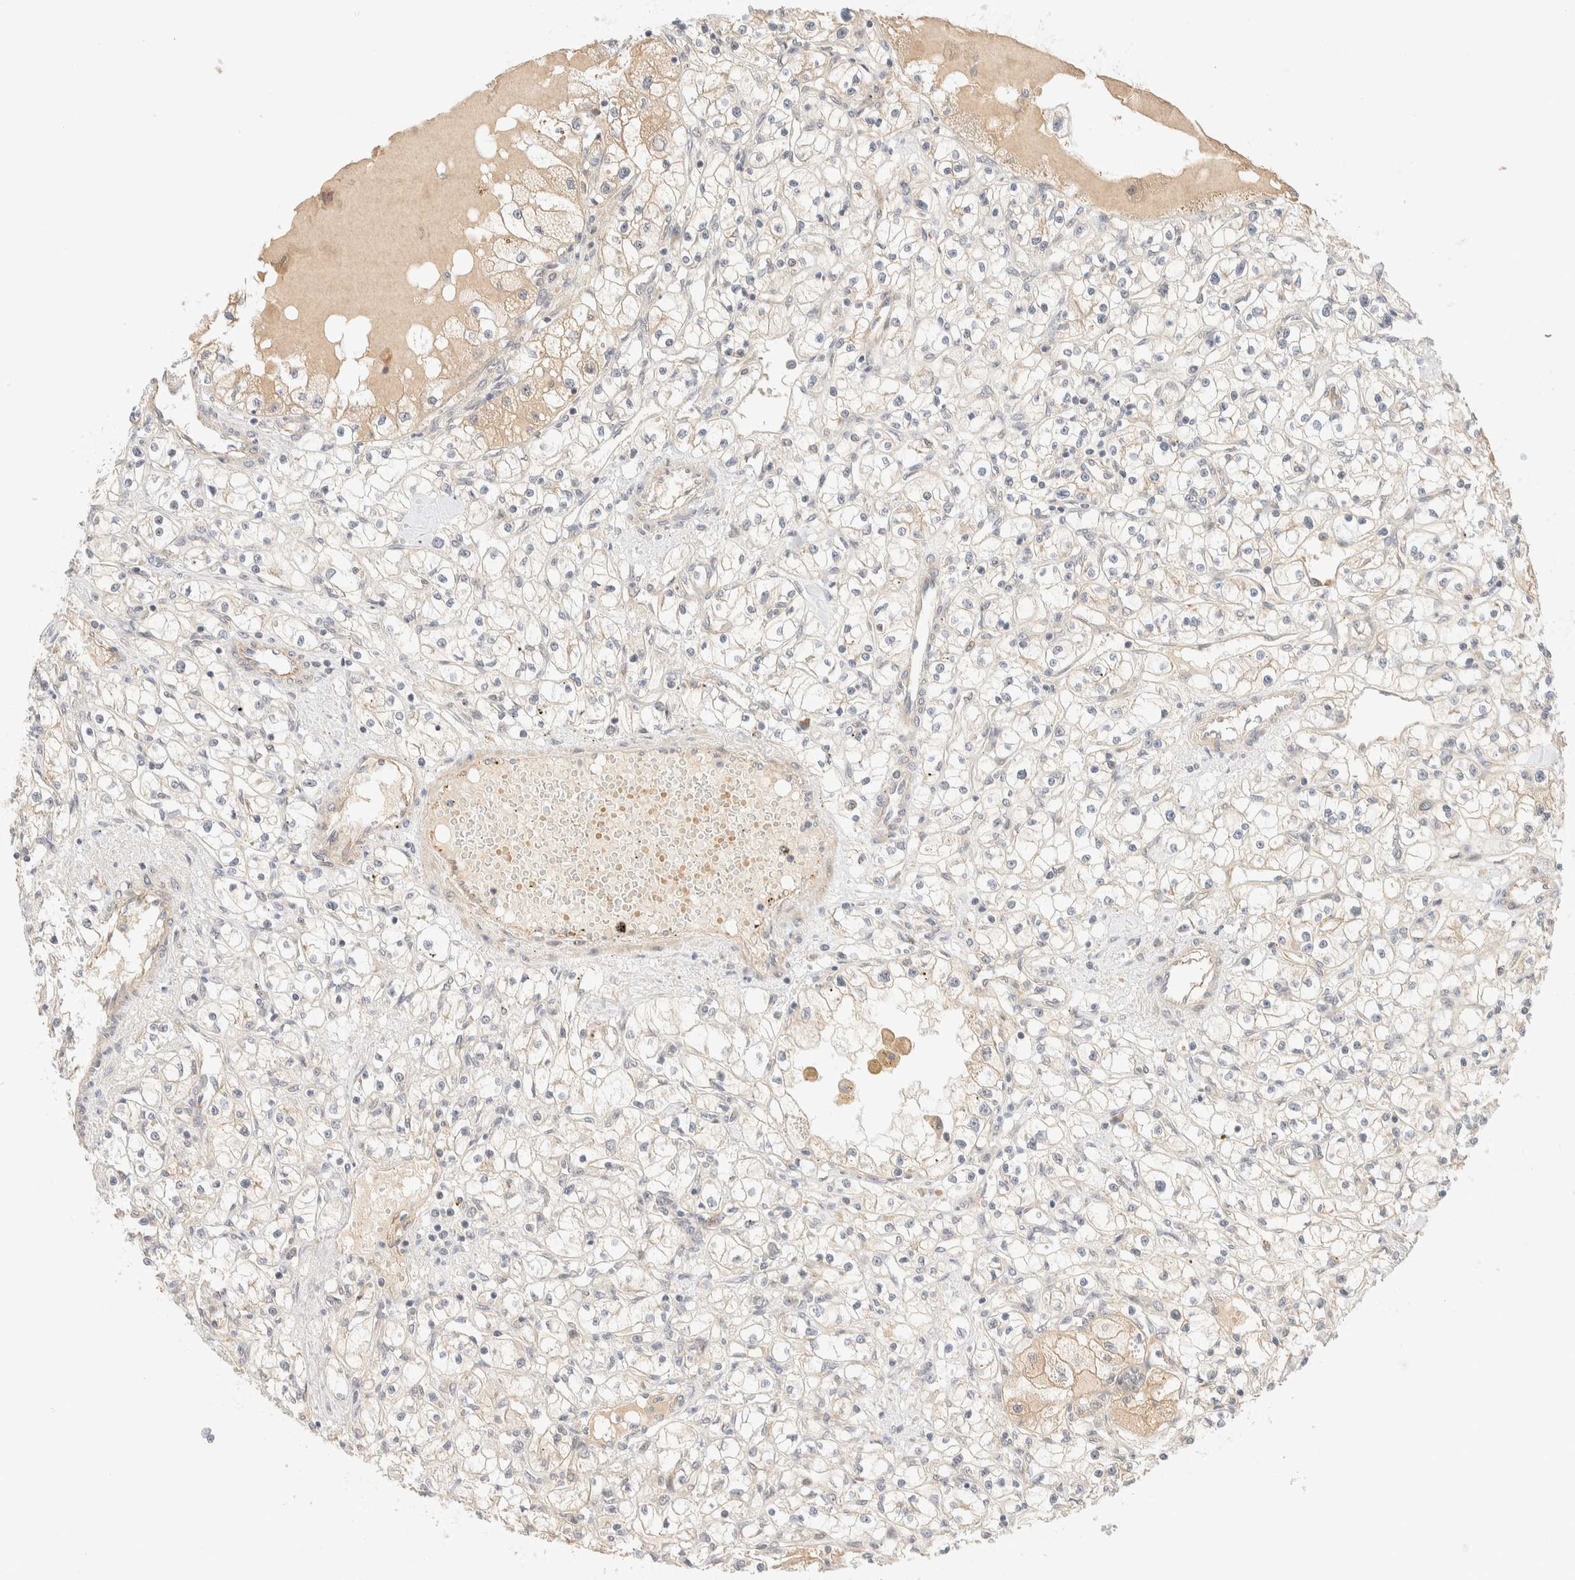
{"staining": {"intensity": "weak", "quantity": "<25%", "location": "cytoplasmic/membranous"}, "tissue": "renal cancer", "cell_type": "Tumor cells", "image_type": "cancer", "snomed": [{"axis": "morphology", "description": "Adenocarcinoma, NOS"}, {"axis": "topography", "description": "Kidney"}], "caption": "A high-resolution histopathology image shows immunohistochemistry (IHC) staining of renal cancer, which reveals no significant staining in tumor cells.", "gene": "FAT1", "patient": {"sex": "male", "age": 56}}